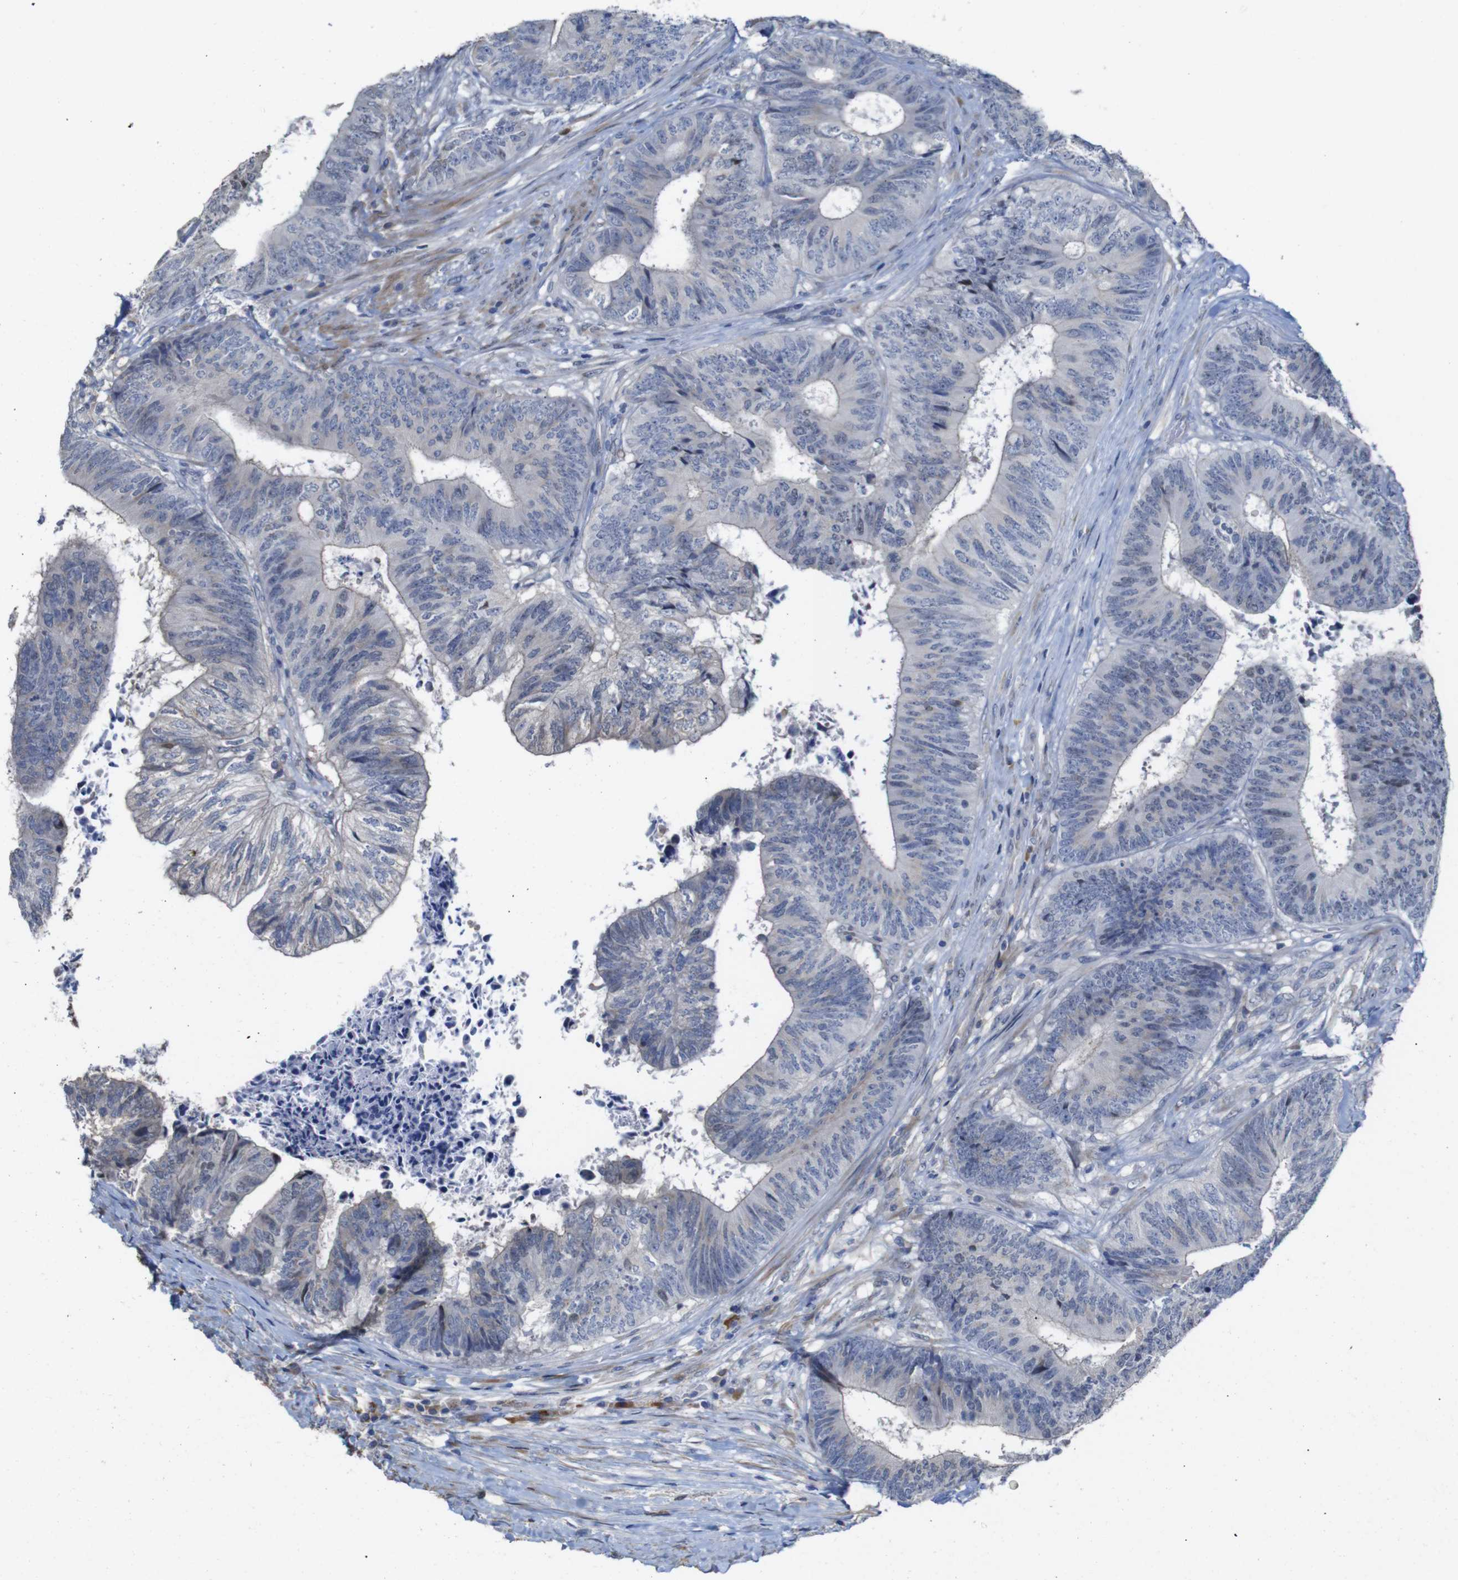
{"staining": {"intensity": "negative", "quantity": "none", "location": "none"}, "tissue": "colorectal cancer", "cell_type": "Tumor cells", "image_type": "cancer", "snomed": [{"axis": "morphology", "description": "Adenocarcinoma, NOS"}, {"axis": "topography", "description": "Rectum"}], "caption": "The photomicrograph shows no significant positivity in tumor cells of colorectal adenocarcinoma. (Immunohistochemistry (ihc), brightfield microscopy, high magnification).", "gene": "TCEAL9", "patient": {"sex": "male", "age": 72}}